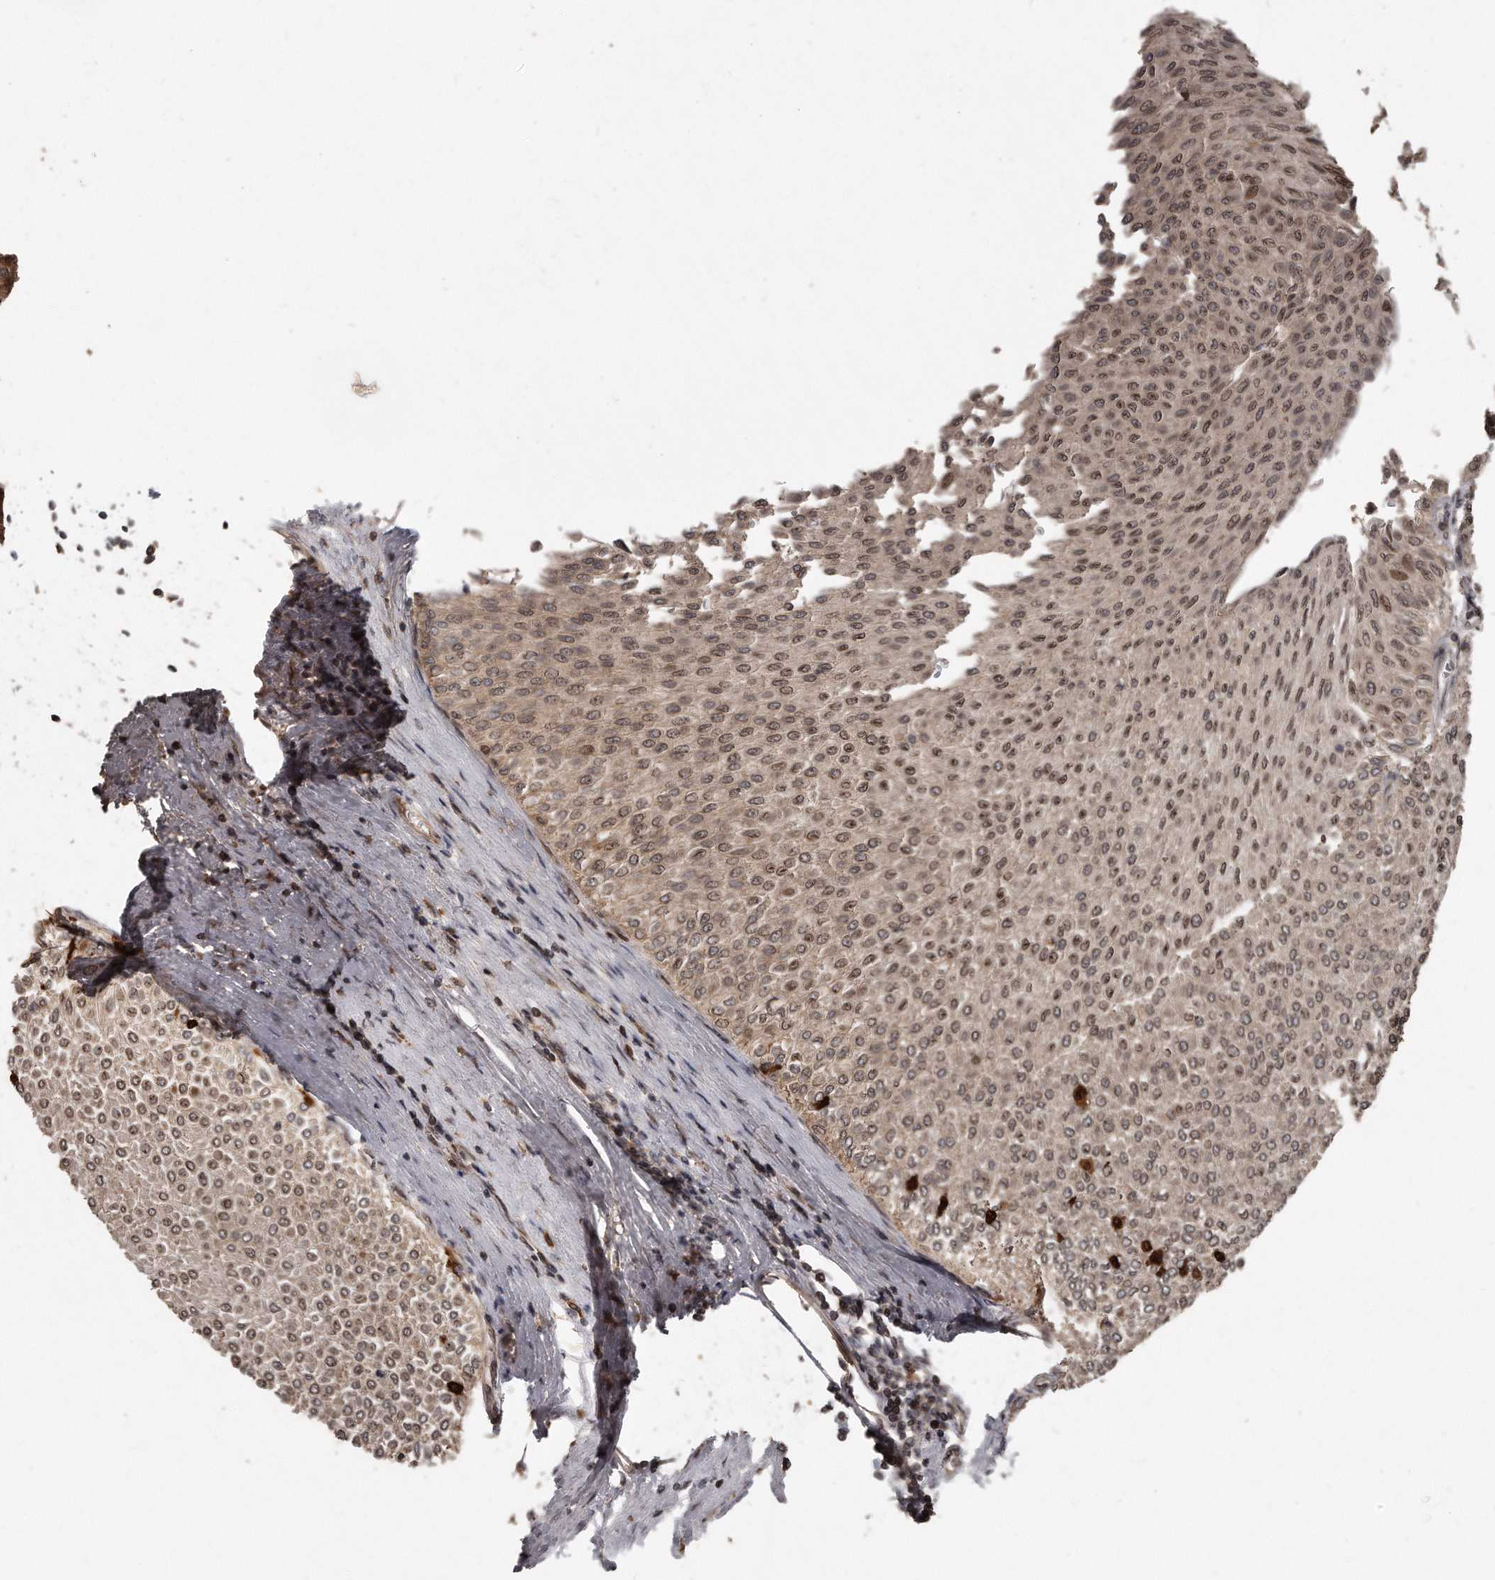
{"staining": {"intensity": "moderate", "quantity": ">75%", "location": "cytoplasmic/membranous,nuclear"}, "tissue": "urothelial cancer", "cell_type": "Tumor cells", "image_type": "cancer", "snomed": [{"axis": "morphology", "description": "Urothelial carcinoma, Low grade"}, {"axis": "topography", "description": "Urinary bladder"}], "caption": "This histopathology image reveals immunohistochemistry staining of human urothelial cancer, with medium moderate cytoplasmic/membranous and nuclear positivity in approximately >75% of tumor cells.", "gene": "GCH1", "patient": {"sex": "male", "age": 78}}